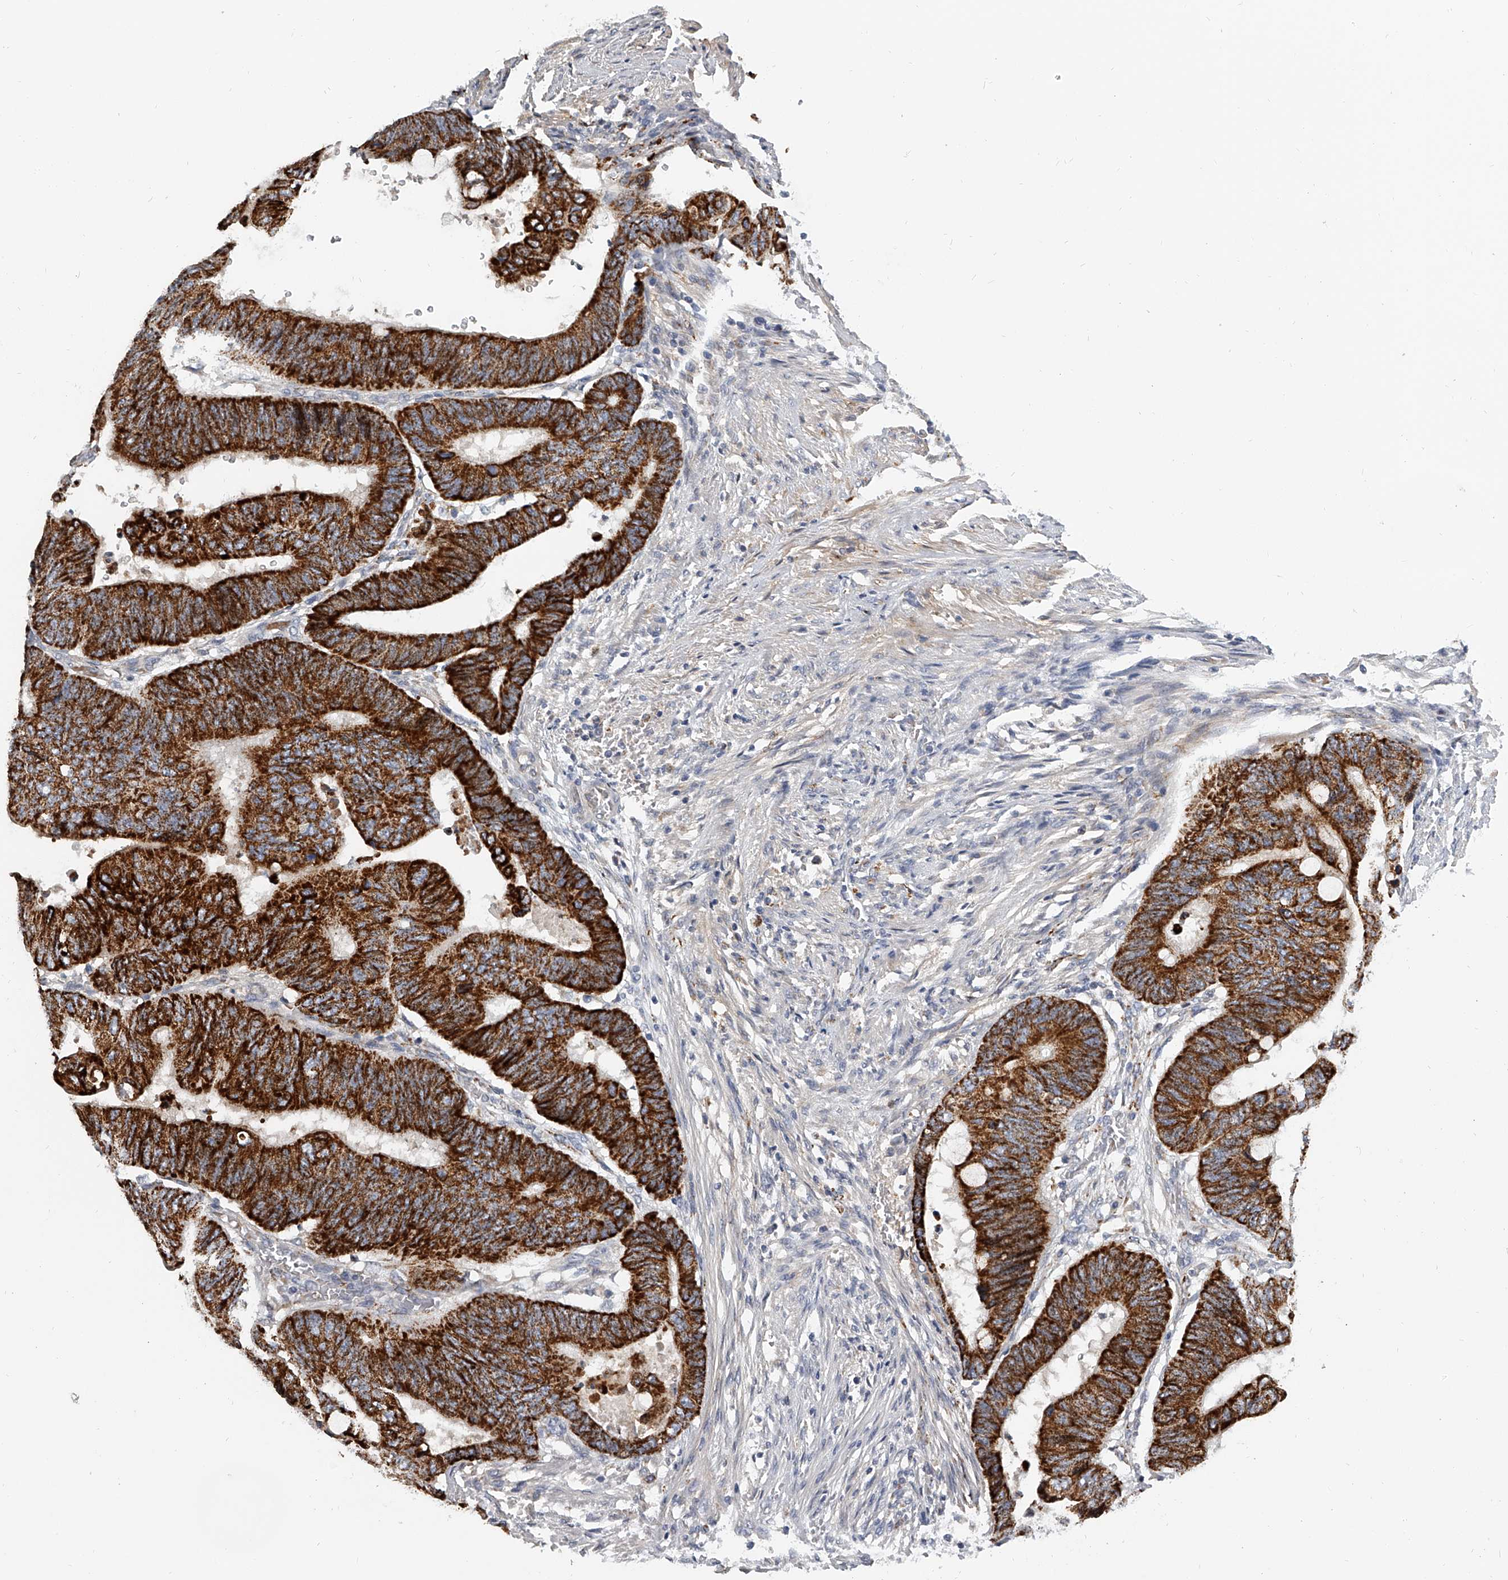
{"staining": {"intensity": "strong", "quantity": ">75%", "location": "cytoplasmic/membranous"}, "tissue": "colorectal cancer", "cell_type": "Tumor cells", "image_type": "cancer", "snomed": [{"axis": "morphology", "description": "Normal tissue, NOS"}, {"axis": "morphology", "description": "Adenocarcinoma, NOS"}, {"axis": "topography", "description": "Rectum"}, {"axis": "topography", "description": "Peripheral nerve tissue"}], "caption": "Immunohistochemical staining of adenocarcinoma (colorectal) displays high levels of strong cytoplasmic/membranous positivity in approximately >75% of tumor cells.", "gene": "KLHL7", "patient": {"sex": "male", "age": 92}}